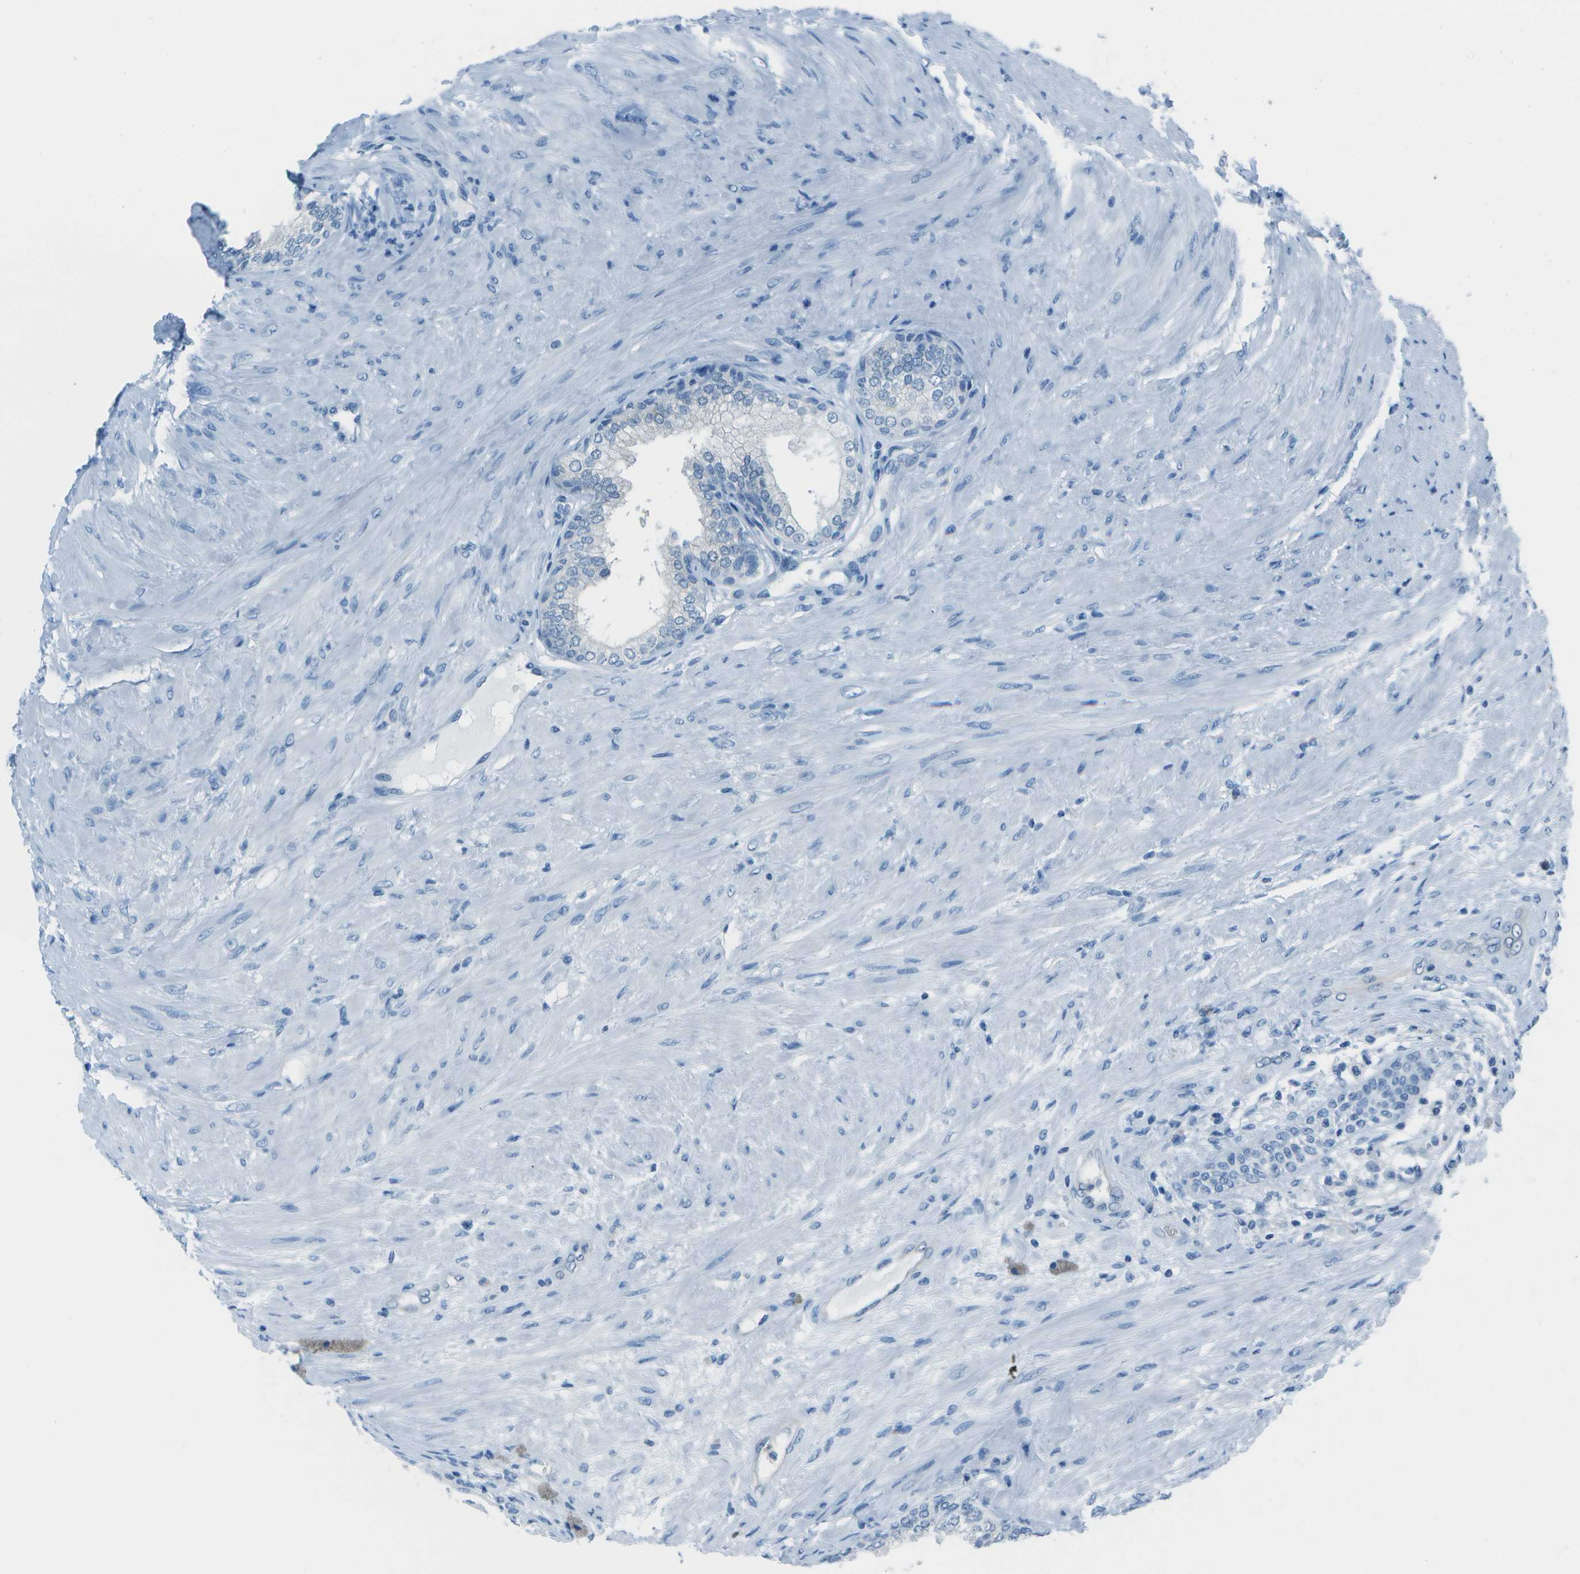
{"staining": {"intensity": "negative", "quantity": "none", "location": "none"}, "tissue": "prostate", "cell_type": "Glandular cells", "image_type": "normal", "snomed": [{"axis": "morphology", "description": "Normal tissue, NOS"}, {"axis": "topography", "description": "Prostate"}], "caption": "Immunohistochemistry (IHC) photomicrograph of unremarkable prostate: human prostate stained with DAB displays no significant protein expression in glandular cells. Nuclei are stained in blue.", "gene": "ASL", "patient": {"sex": "male", "age": 76}}